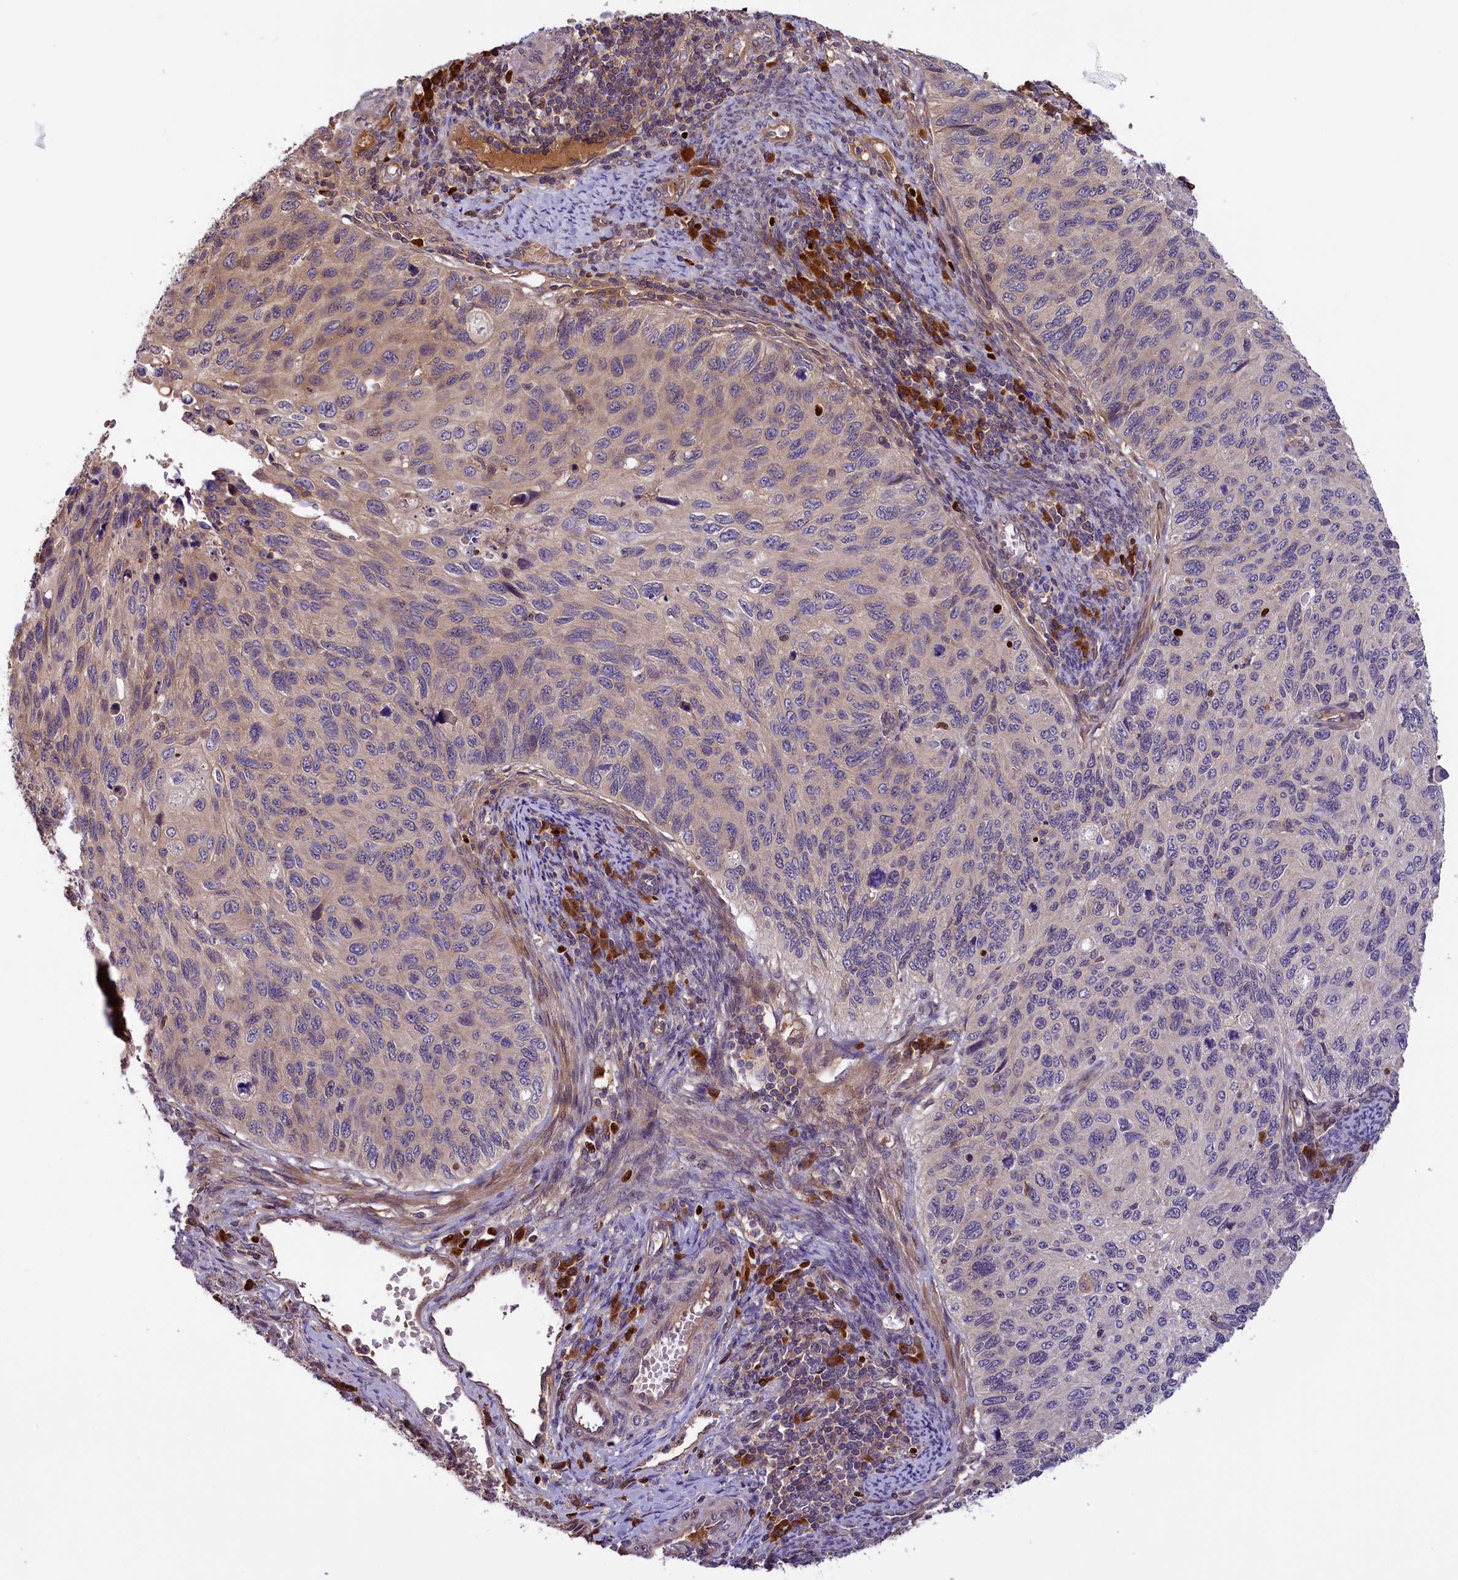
{"staining": {"intensity": "negative", "quantity": "none", "location": "none"}, "tissue": "cervical cancer", "cell_type": "Tumor cells", "image_type": "cancer", "snomed": [{"axis": "morphology", "description": "Squamous cell carcinoma, NOS"}, {"axis": "topography", "description": "Cervix"}], "caption": "Tumor cells show no significant protein positivity in cervical cancer.", "gene": "SETD6", "patient": {"sex": "female", "age": 70}}